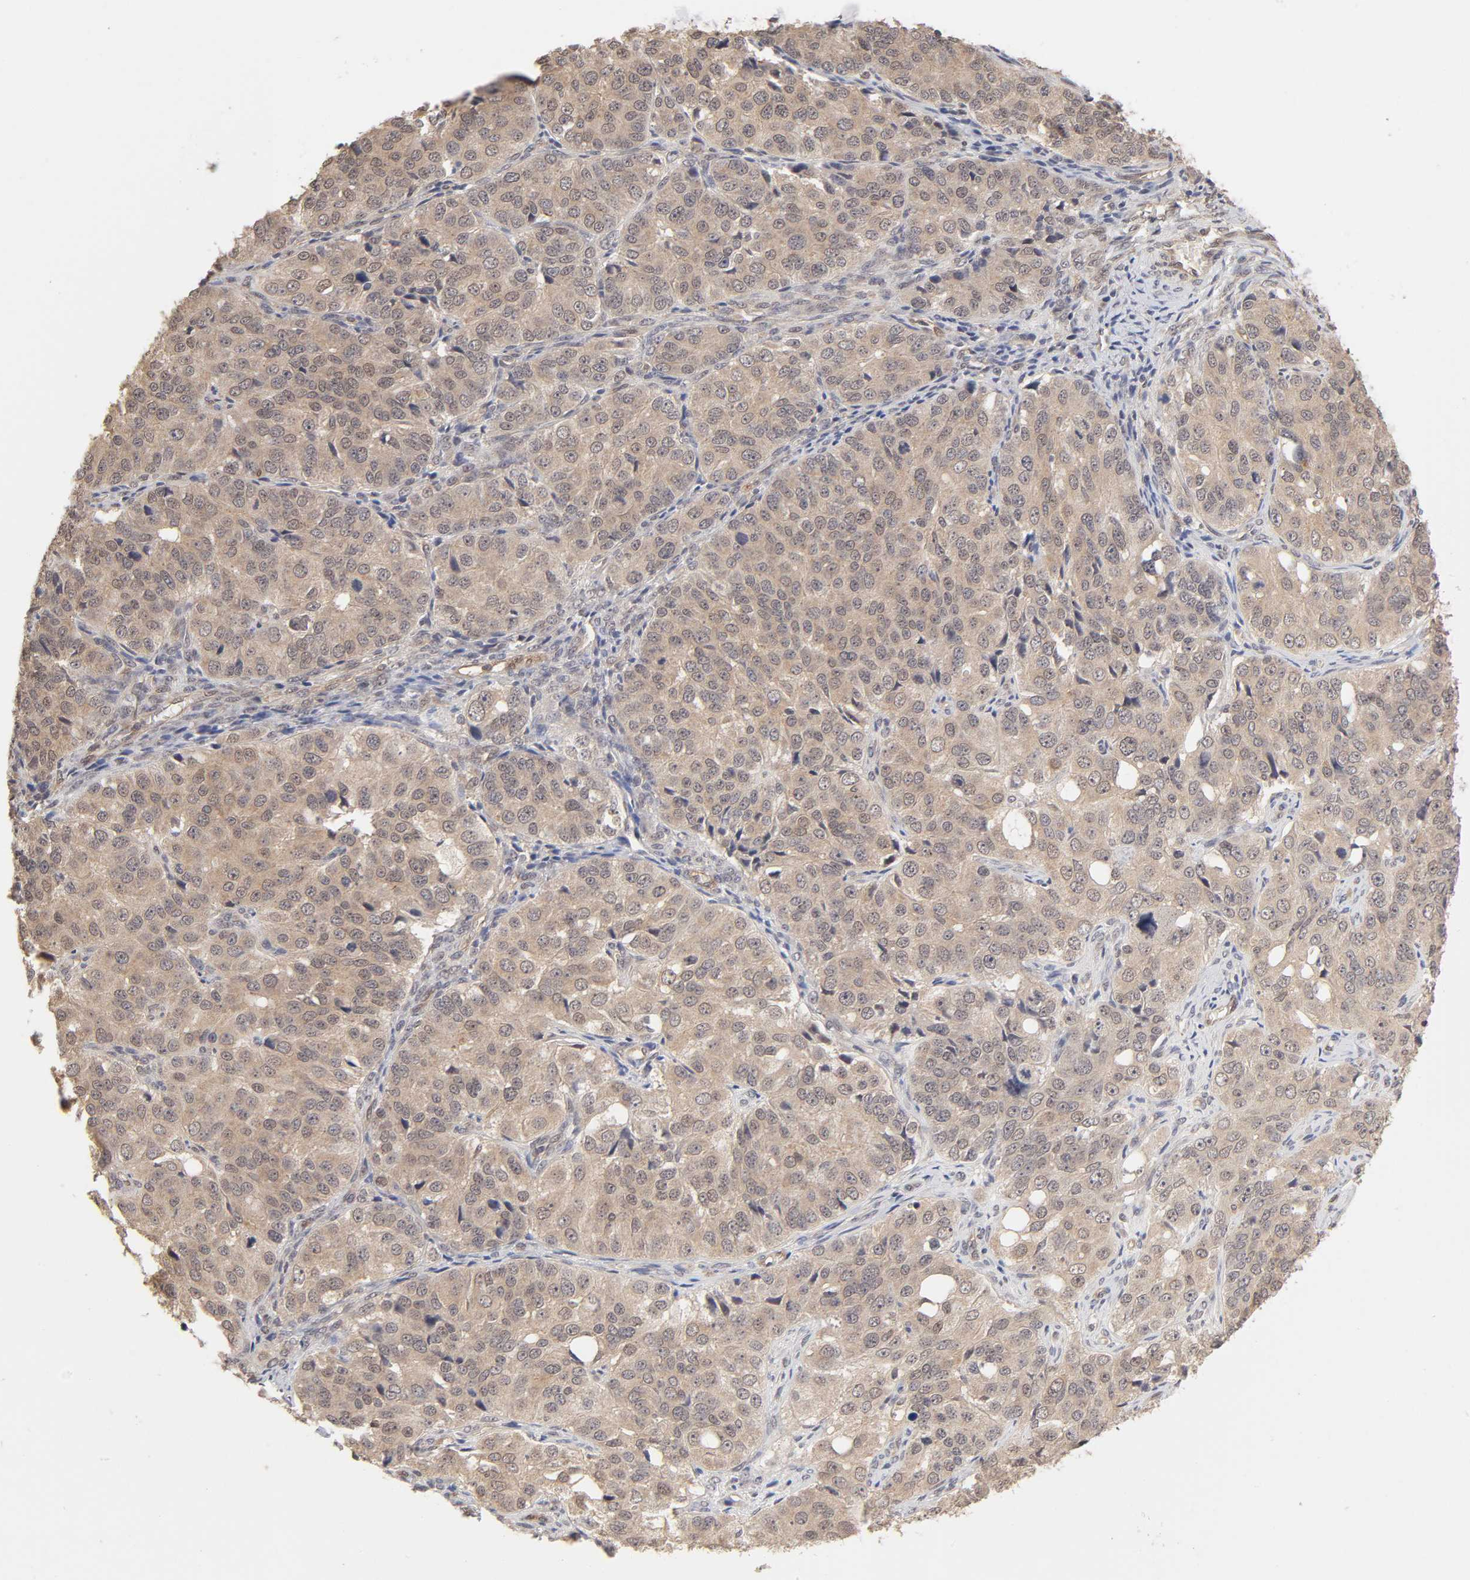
{"staining": {"intensity": "moderate", "quantity": ">75%", "location": "cytoplasmic/membranous"}, "tissue": "ovarian cancer", "cell_type": "Tumor cells", "image_type": "cancer", "snomed": [{"axis": "morphology", "description": "Carcinoma, endometroid"}, {"axis": "topography", "description": "Ovary"}], "caption": "Immunohistochemical staining of ovarian endometroid carcinoma exhibits moderate cytoplasmic/membranous protein positivity in about >75% of tumor cells.", "gene": "MAPK1", "patient": {"sex": "female", "age": 51}}